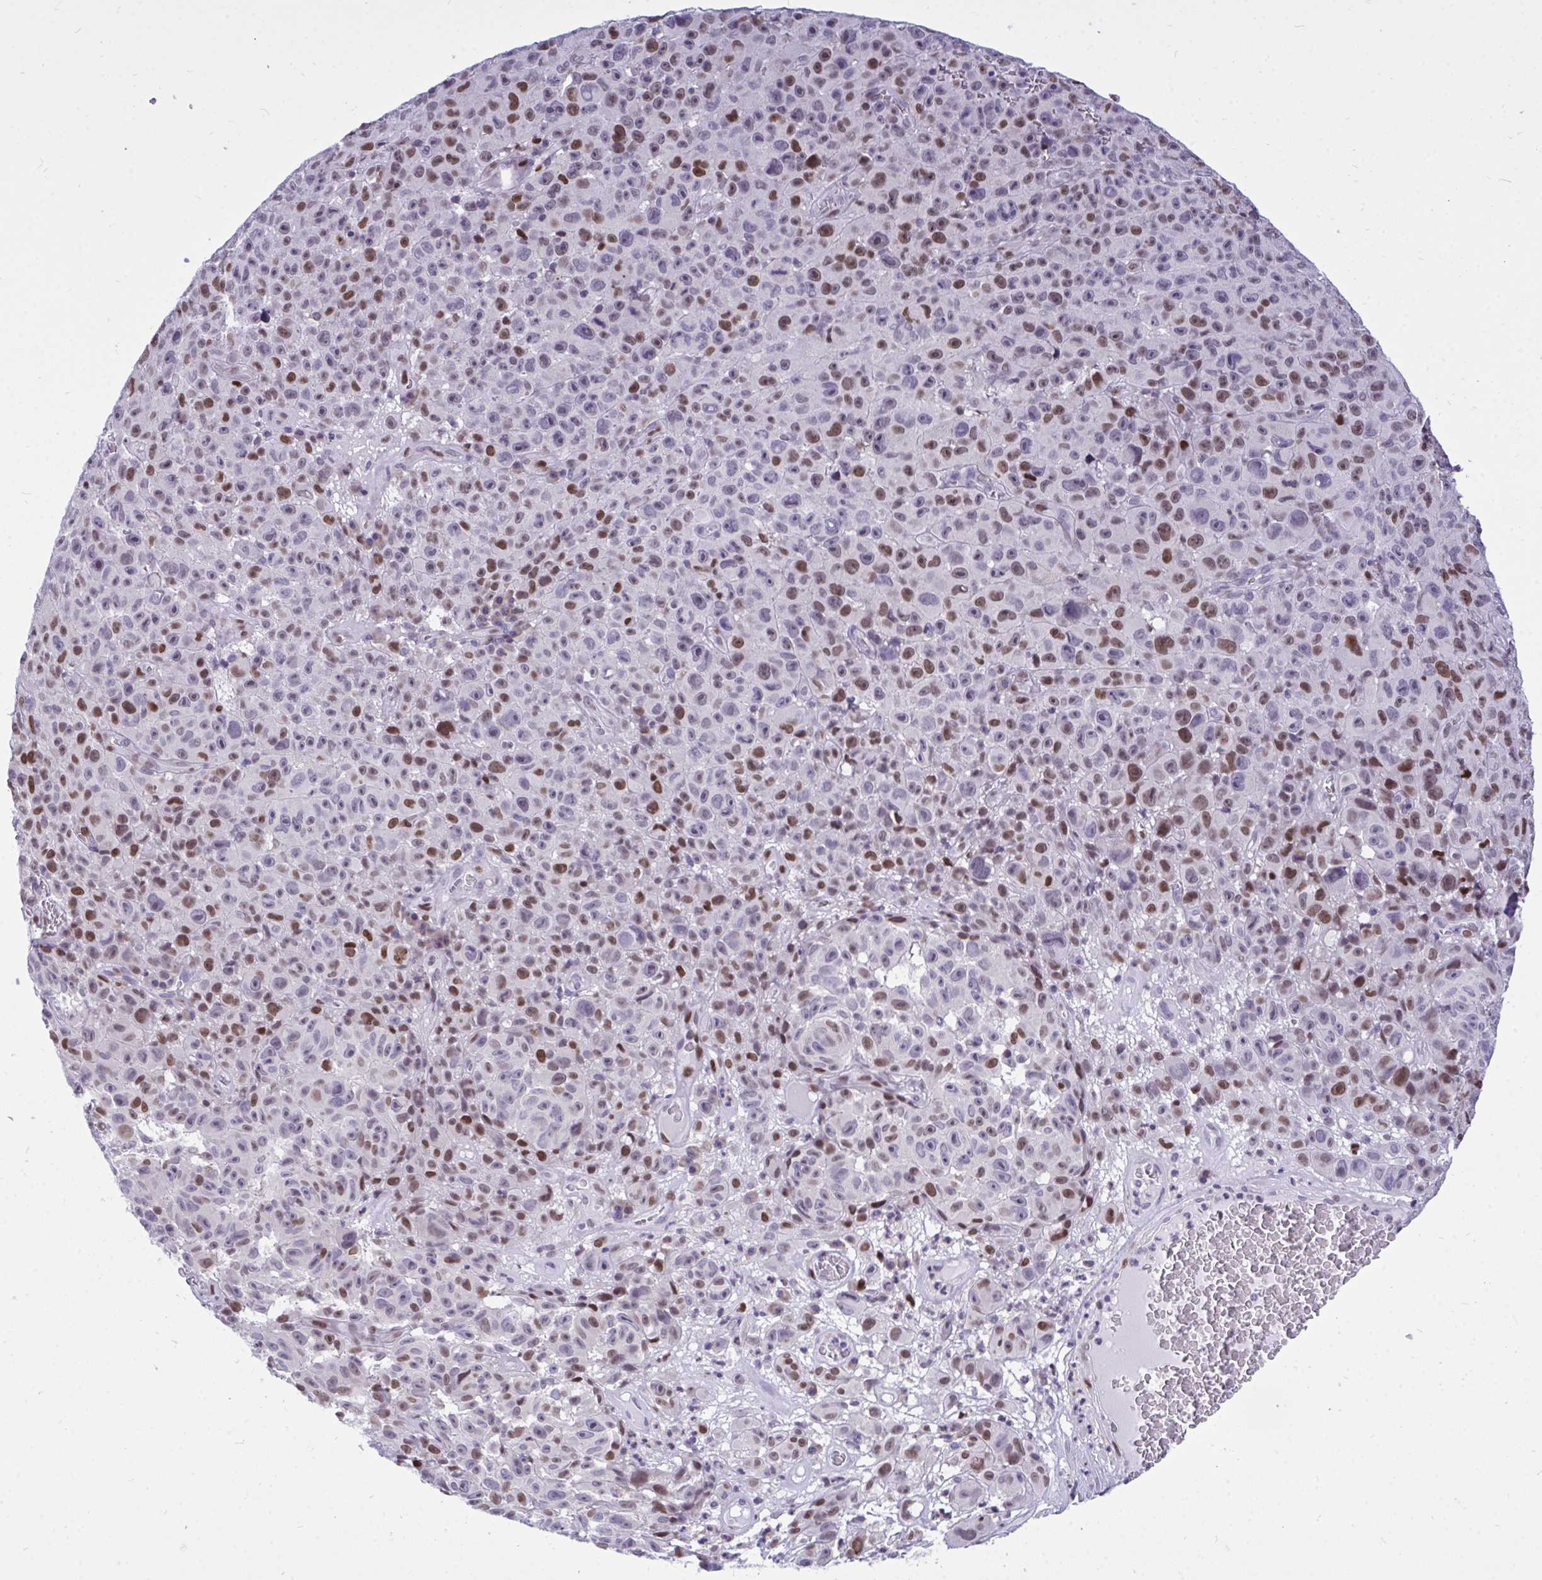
{"staining": {"intensity": "moderate", "quantity": "25%-75%", "location": "nuclear"}, "tissue": "melanoma", "cell_type": "Tumor cells", "image_type": "cancer", "snomed": [{"axis": "morphology", "description": "Malignant melanoma, NOS"}, {"axis": "topography", "description": "Skin"}], "caption": "Tumor cells demonstrate medium levels of moderate nuclear staining in about 25%-75% of cells in malignant melanoma.", "gene": "C1QL2", "patient": {"sex": "female", "age": 82}}